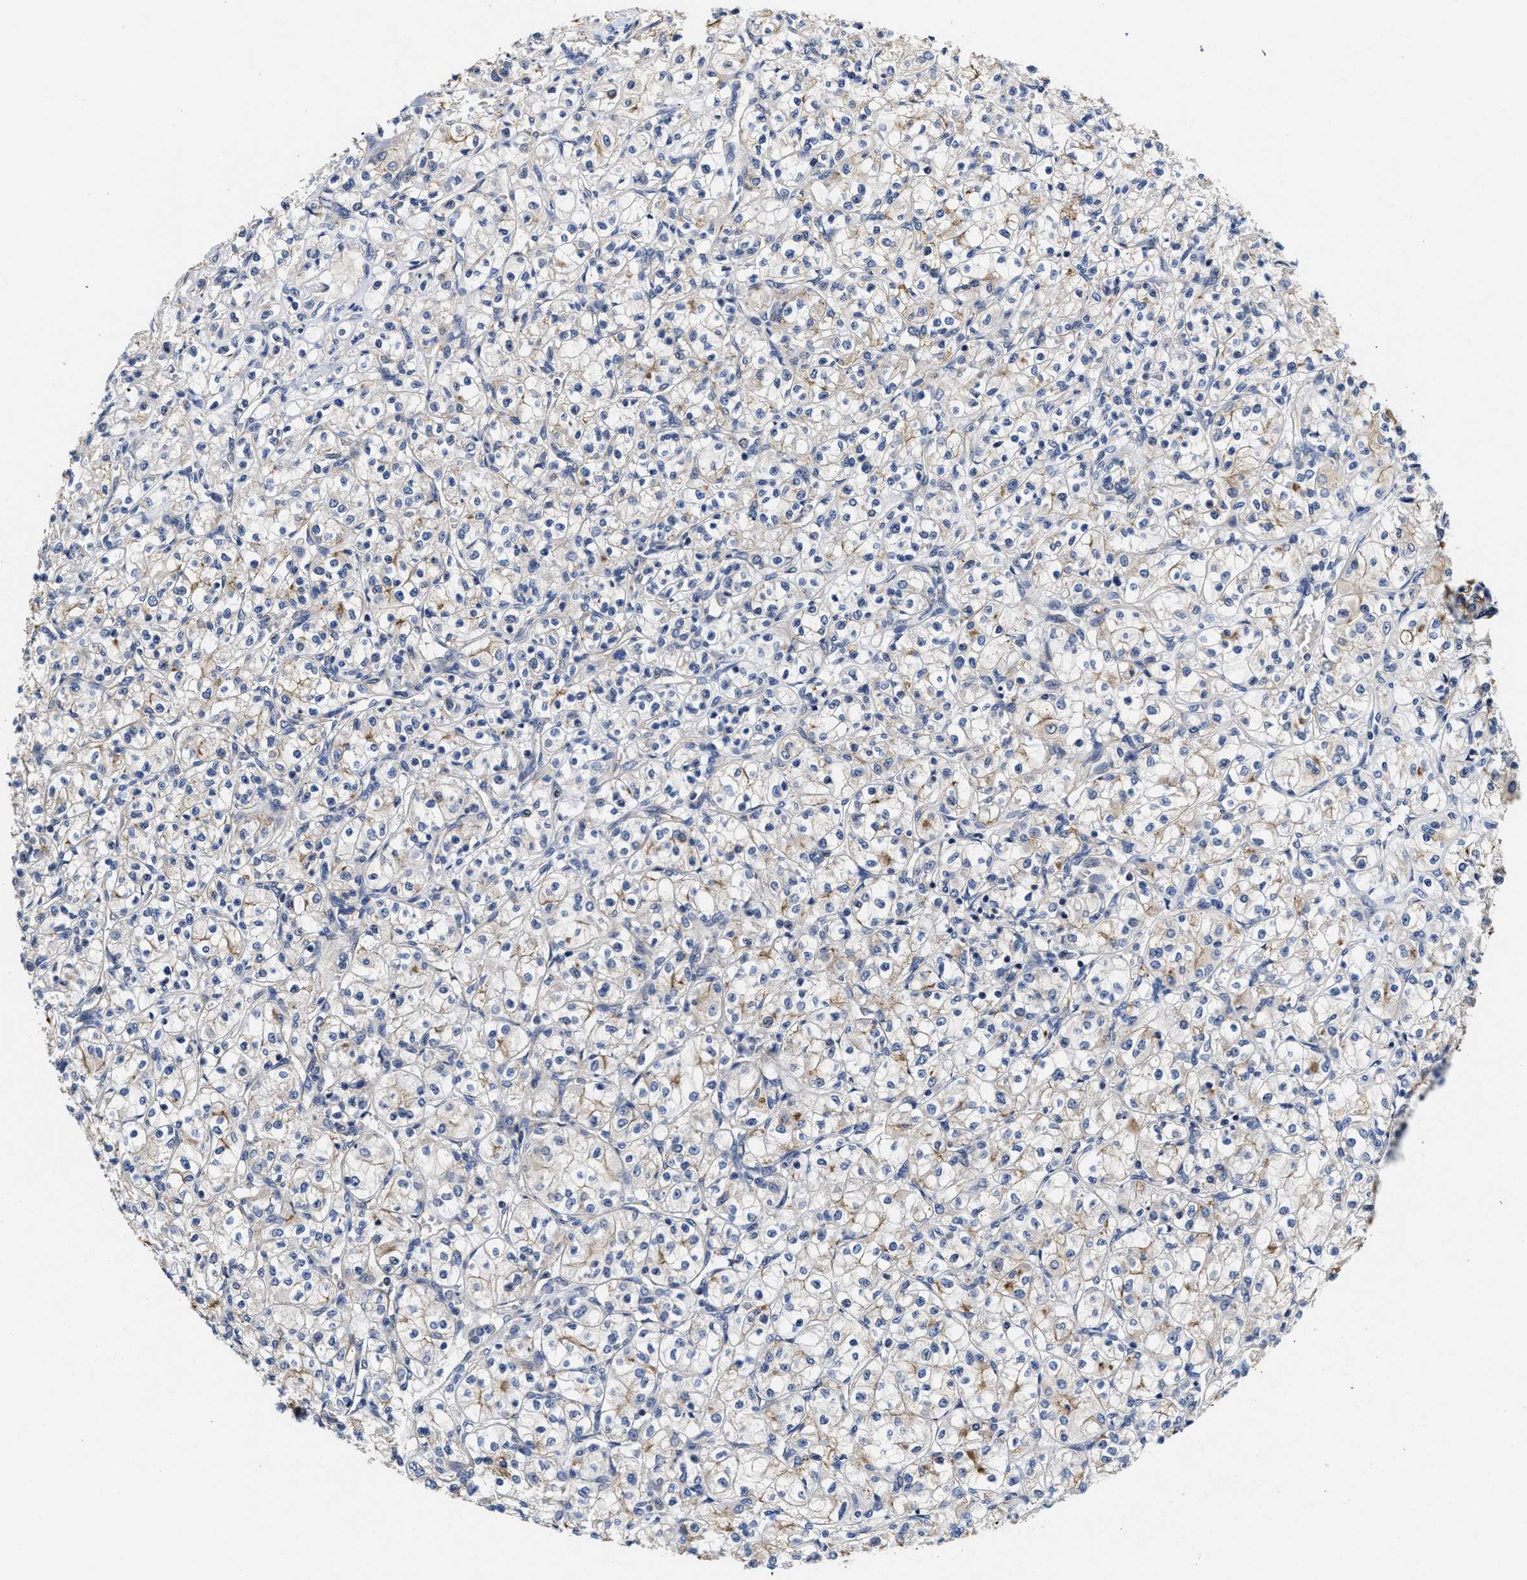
{"staining": {"intensity": "weak", "quantity": "<25%", "location": "cytoplasmic/membranous"}, "tissue": "renal cancer", "cell_type": "Tumor cells", "image_type": "cancer", "snomed": [{"axis": "morphology", "description": "Adenocarcinoma, NOS"}, {"axis": "topography", "description": "Kidney"}], "caption": "This is an IHC photomicrograph of renal adenocarcinoma. There is no expression in tumor cells.", "gene": "TRAF6", "patient": {"sex": "male", "age": 77}}